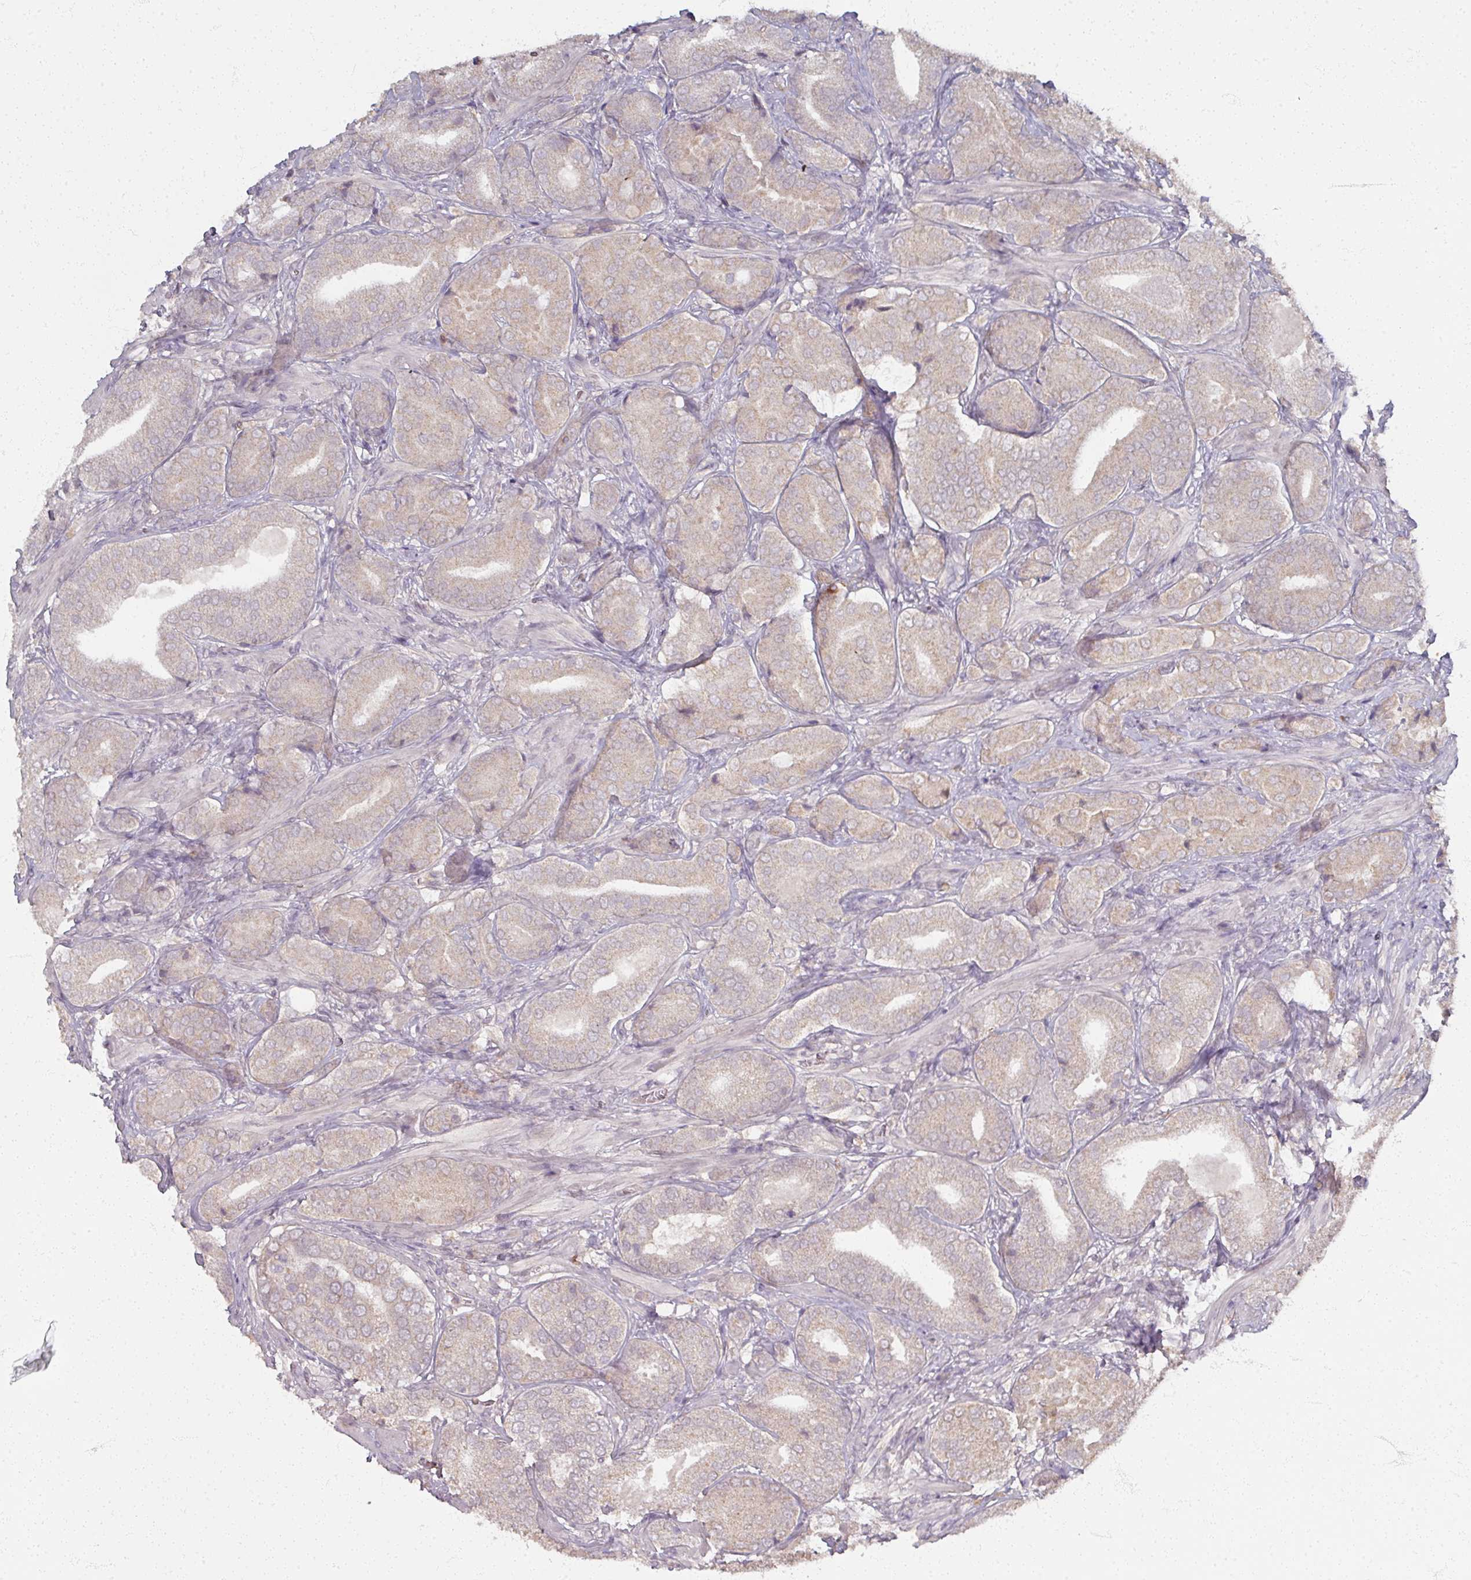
{"staining": {"intensity": "weak", "quantity": "25%-75%", "location": "cytoplasmic/membranous"}, "tissue": "prostate cancer", "cell_type": "Tumor cells", "image_type": "cancer", "snomed": [{"axis": "morphology", "description": "Adenocarcinoma, High grade"}, {"axis": "topography", "description": "Prostate"}], "caption": "The photomicrograph demonstrates staining of prostate cancer, revealing weak cytoplasmic/membranous protein expression (brown color) within tumor cells.", "gene": "SOX11", "patient": {"sex": "male", "age": 63}}